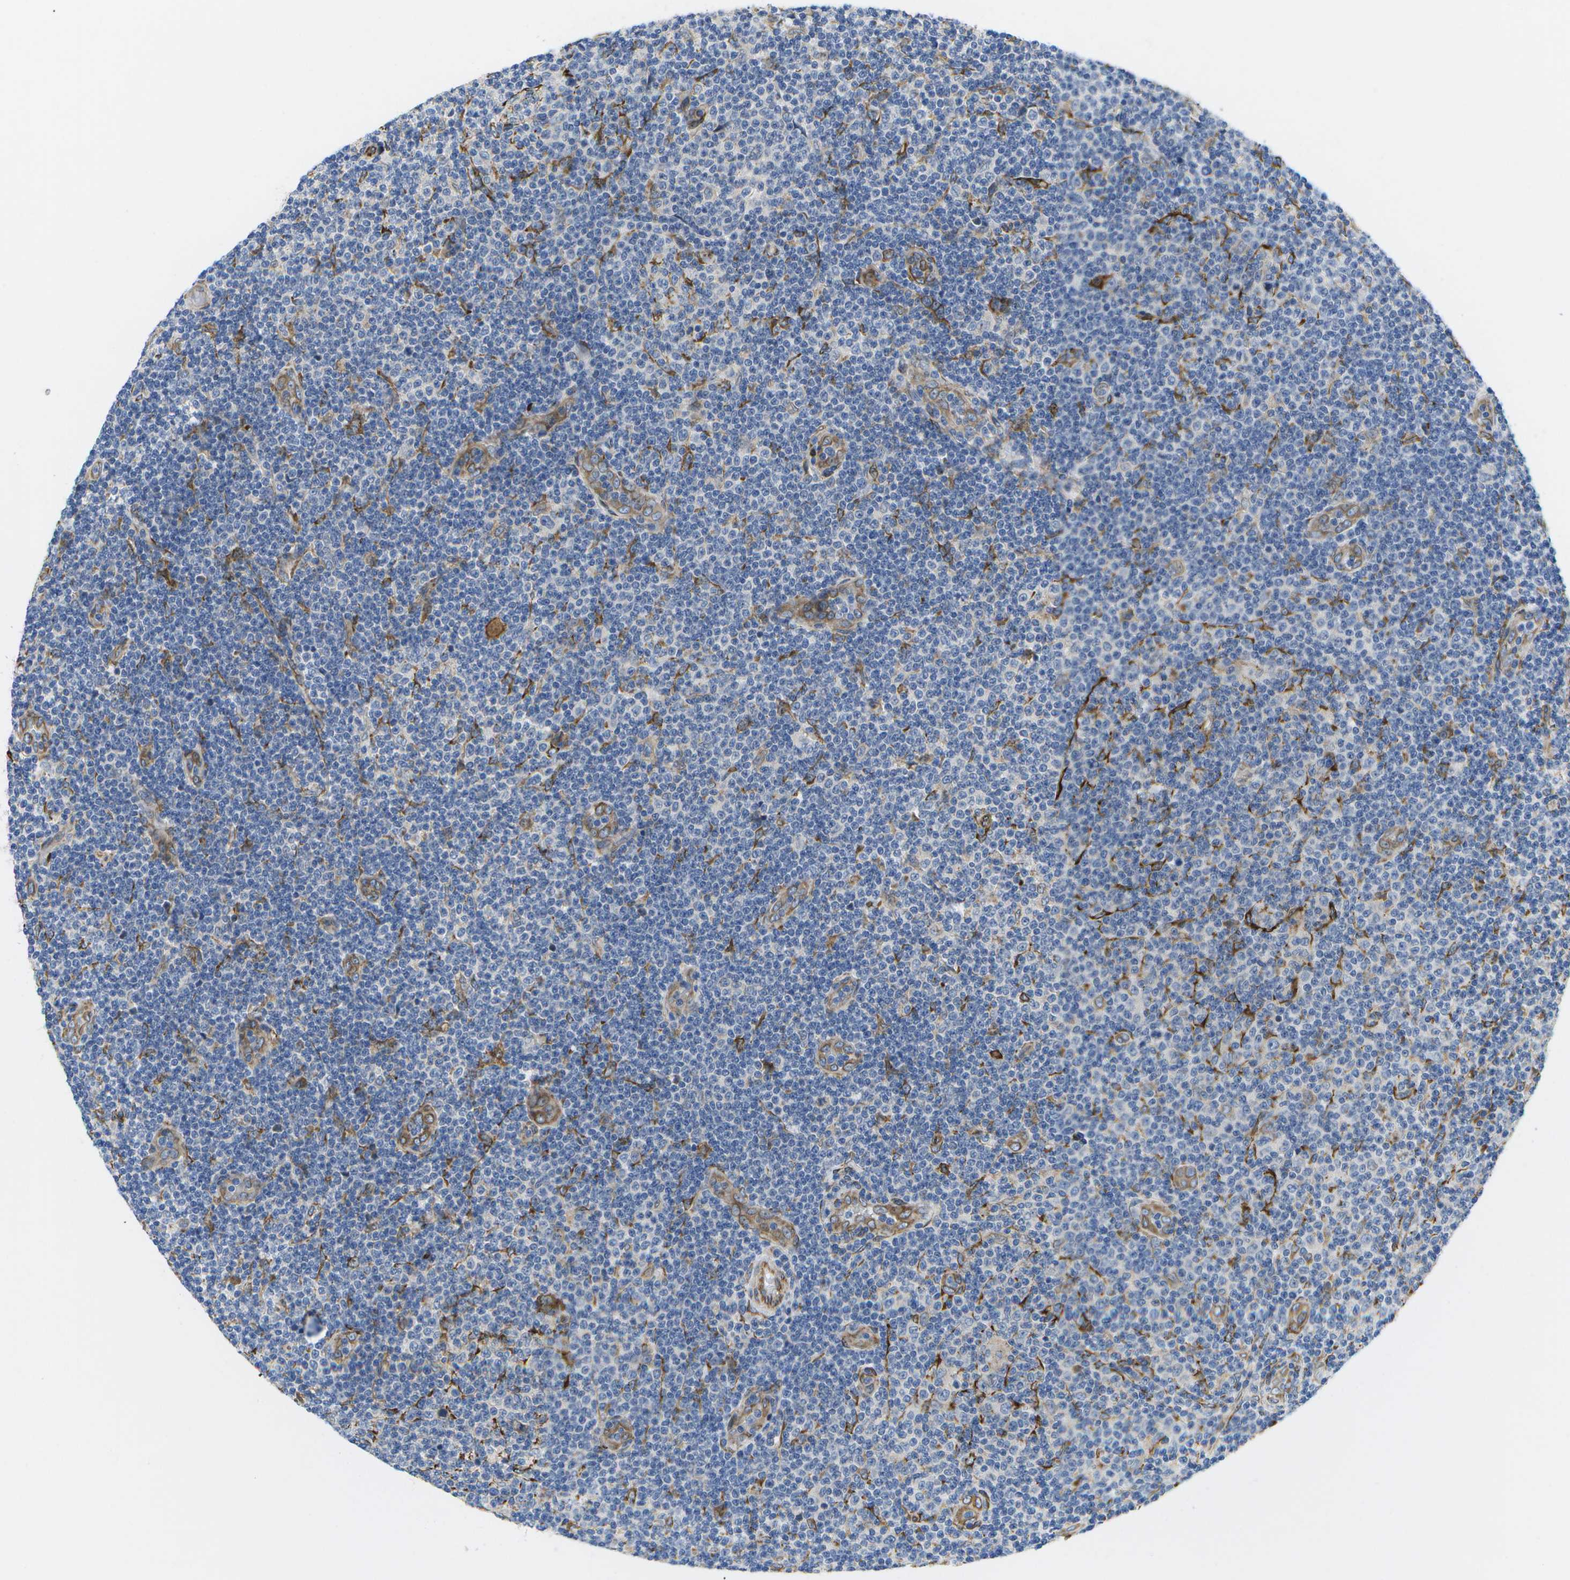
{"staining": {"intensity": "negative", "quantity": "none", "location": "none"}, "tissue": "lymphoma", "cell_type": "Tumor cells", "image_type": "cancer", "snomed": [{"axis": "morphology", "description": "Malignant lymphoma, non-Hodgkin's type, Low grade"}, {"axis": "topography", "description": "Lymph node"}], "caption": "Lymphoma stained for a protein using immunohistochemistry (IHC) displays no staining tumor cells.", "gene": "ZDHHC17", "patient": {"sex": "male", "age": 83}}